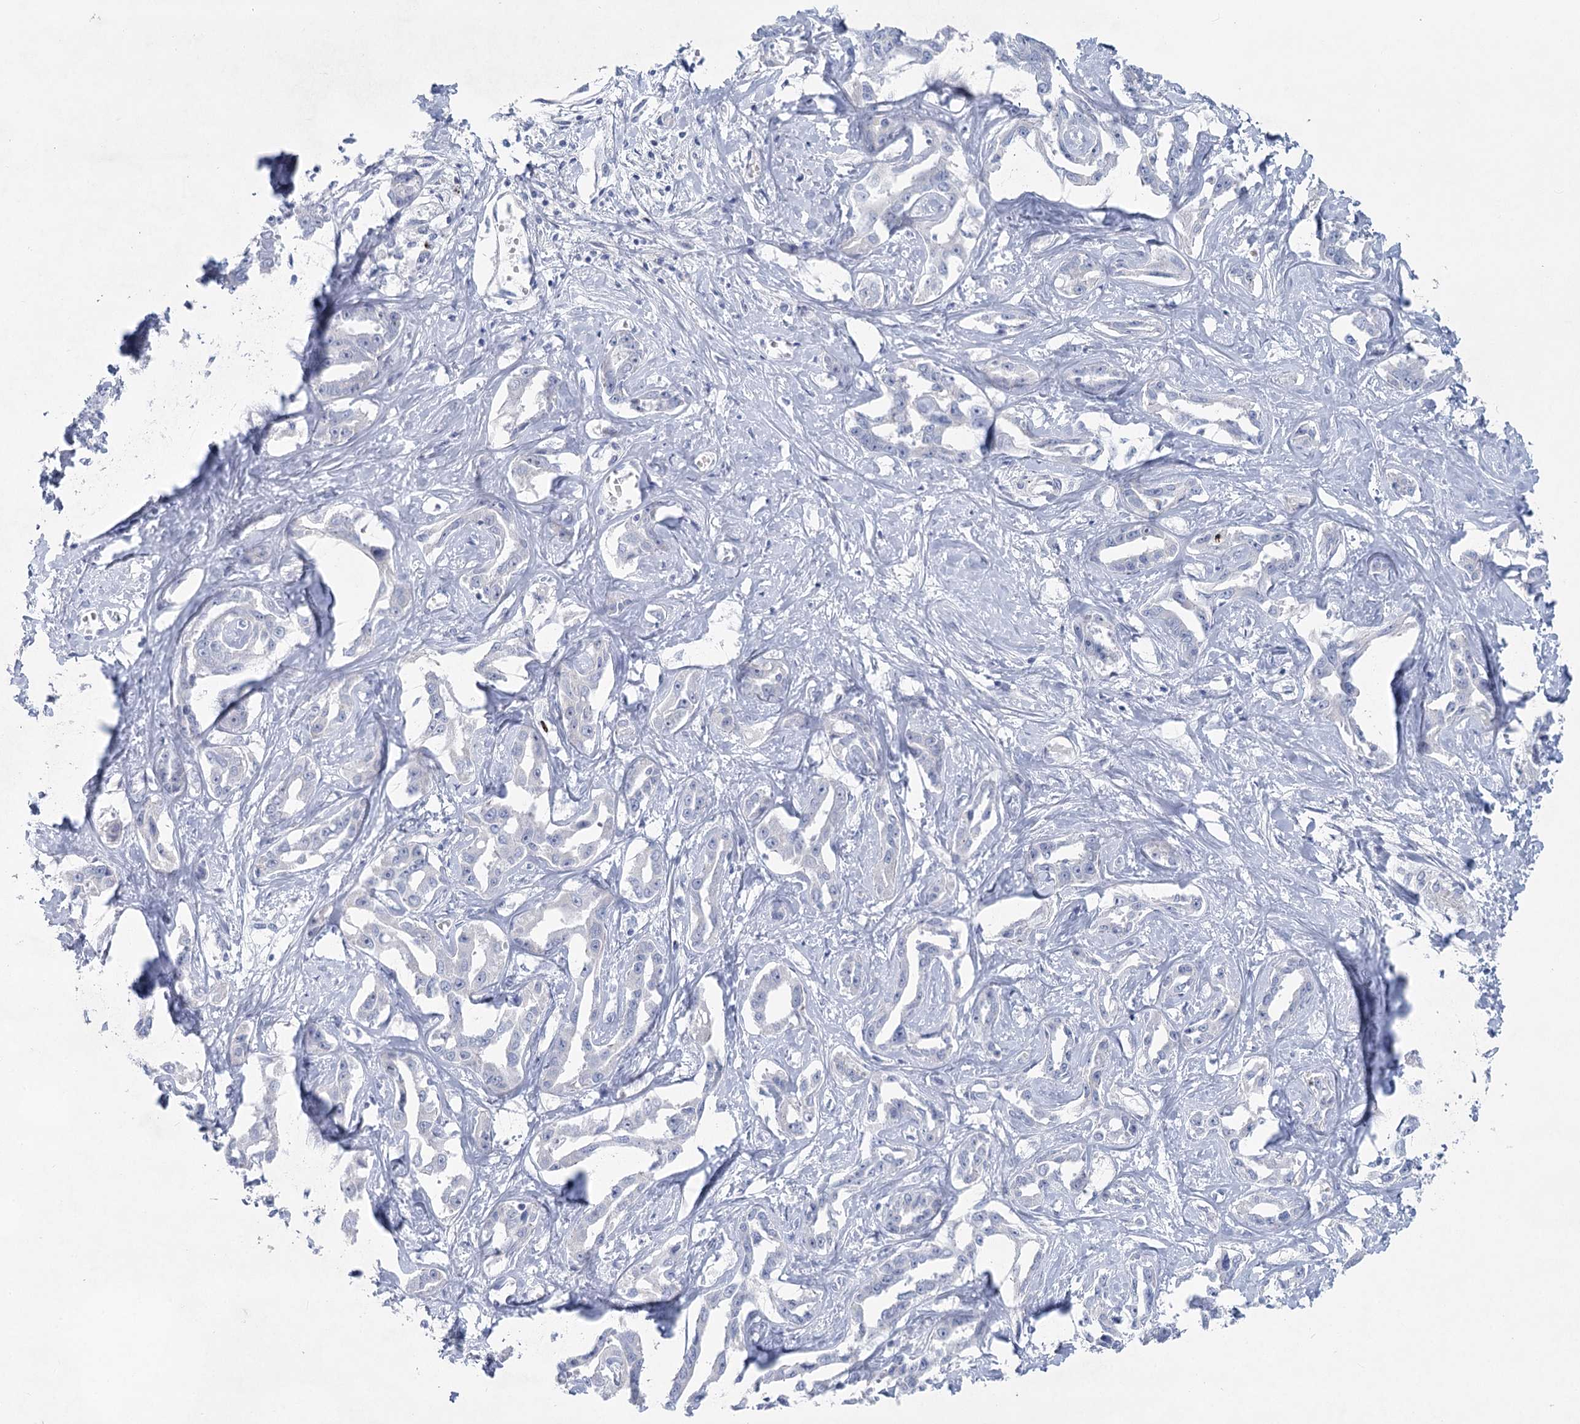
{"staining": {"intensity": "negative", "quantity": "none", "location": "none"}, "tissue": "liver cancer", "cell_type": "Tumor cells", "image_type": "cancer", "snomed": [{"axis": "morphology", "description": "Cholangiocarcinoma"}, {"axis": "topography", "description": "Liver"}], "caption": "The histopathology image exhibits no staining of tumor cells in liver cancer (cholangiocarcinoma).", "gene": "WDR74", "patient": {"sex": "male", "age": 59}}